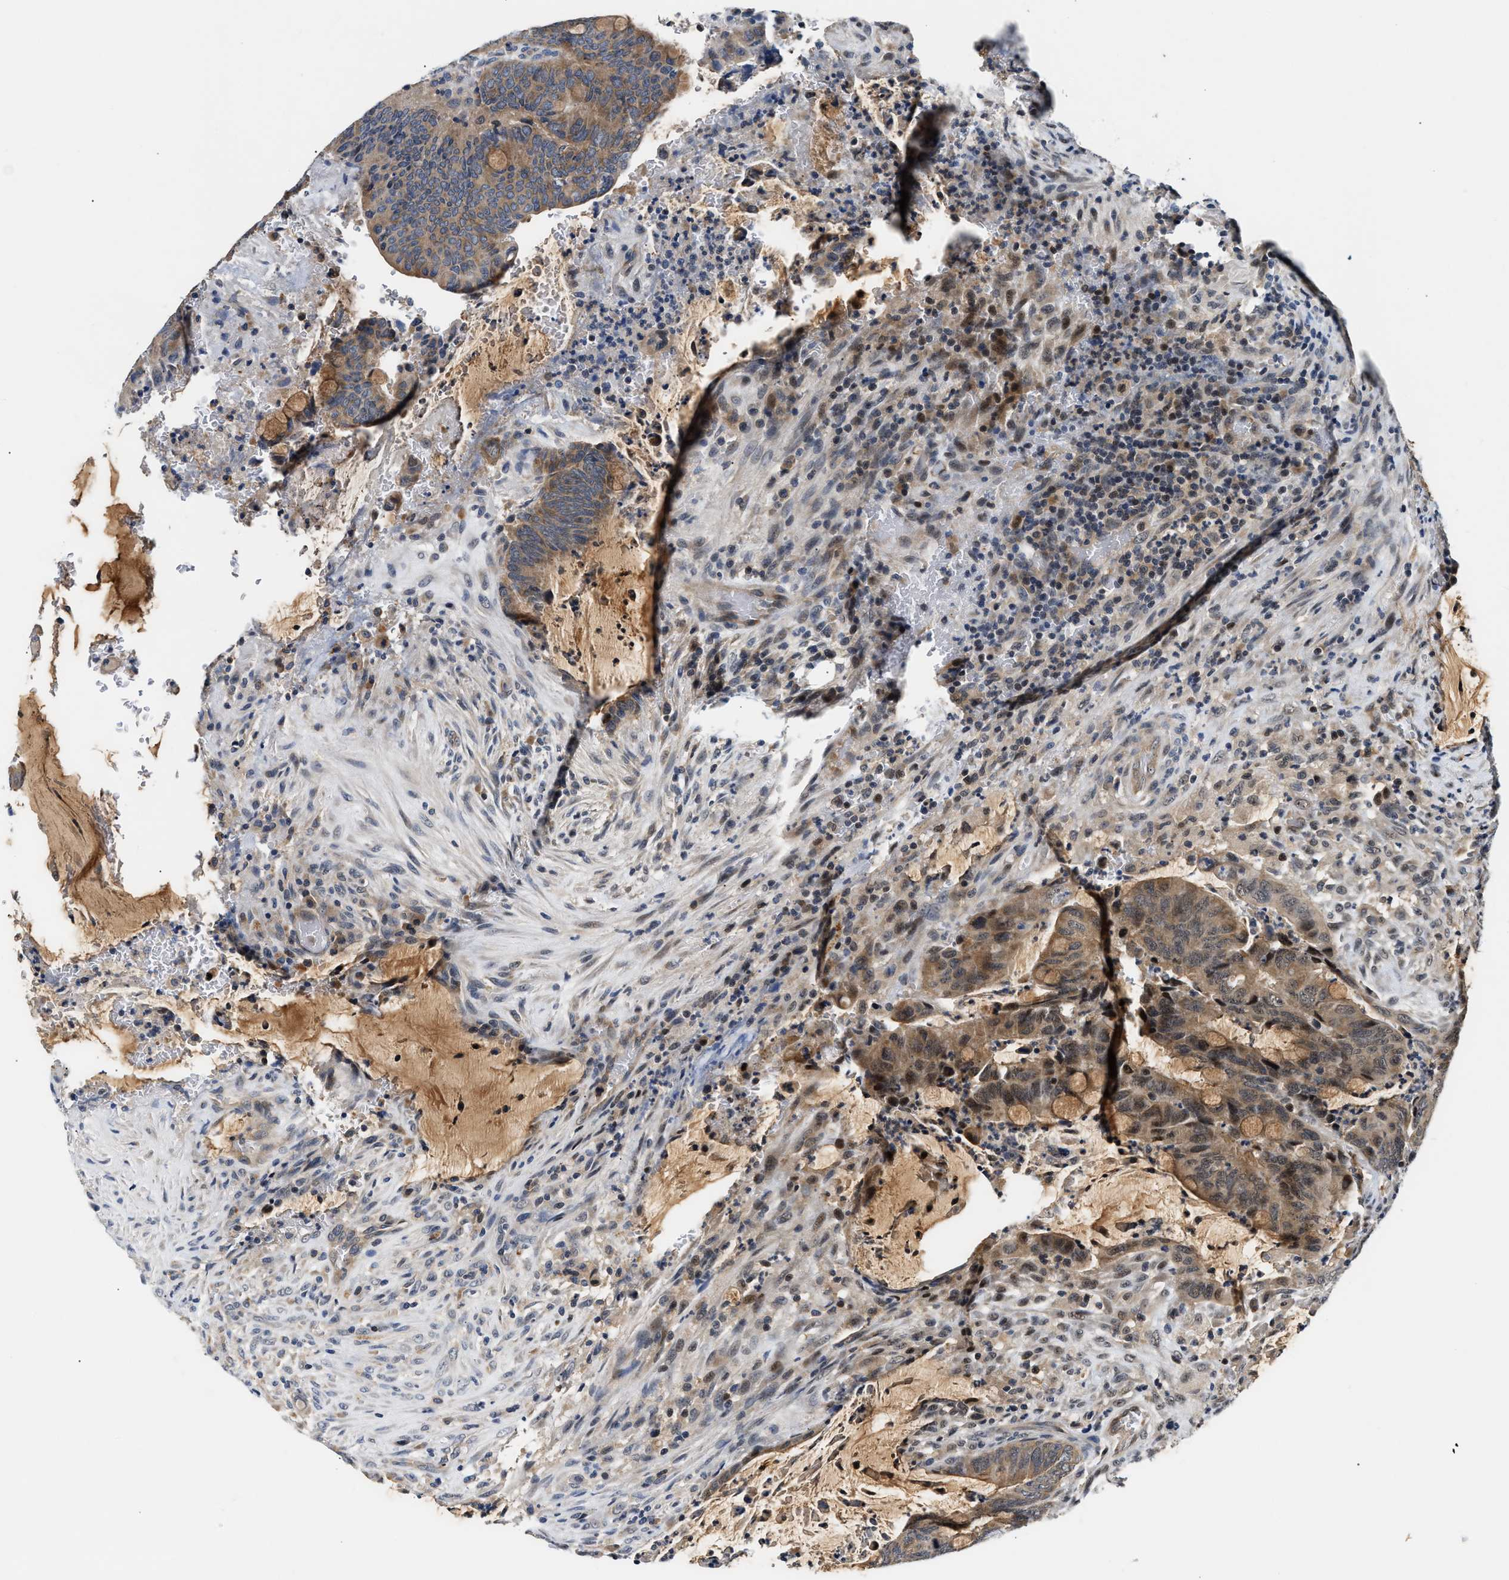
{"staining": {"intensity": "moderate", "quantity": ">75%", "location": "cytoplasmic/membranous"}, "tissue": "colorectal cancer", "cell_type": "Tumor cells", "image_type": "cancer", "snomed": [{"axis": "morphology", "description": "Normal tissue, NOS"}, {"axis": "morphology", "description": "Adenocarcinoma, NOS"}, {"axis": "topography", "description": "Rectum"}, {"axis": "topography", "description": "Peripheral nerve tissue"}], "caption": "A micrograph of human adenocarcinoma (colorectal) stained for a protein displays moderate cytoplasmic/membranous brown staining in tumor cells. (DAB IHC with brightfield microscopy, high magnification).", "gene": "FAM185A", "patient": {"sex": "male", "age": 92}}